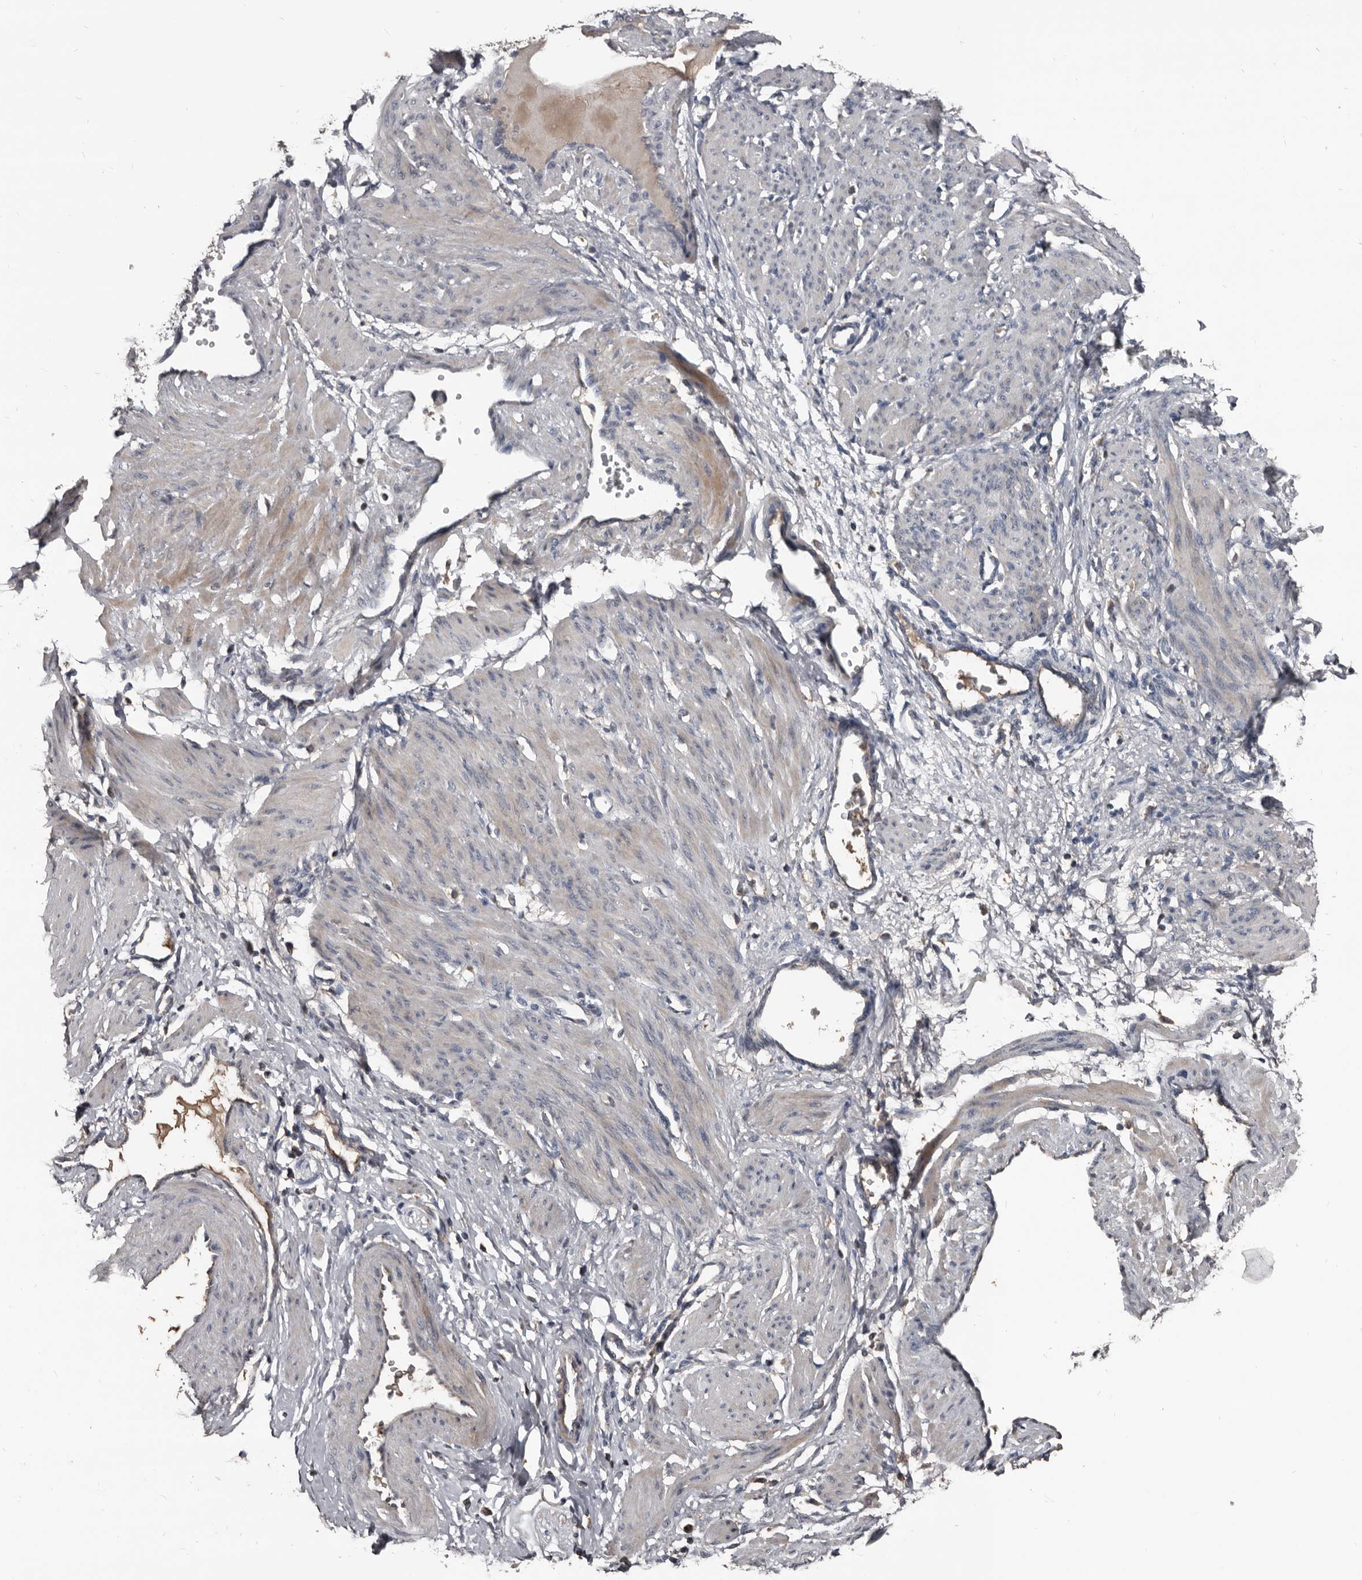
{"staining": {"intensity": "weak", "quantity": "<25%", "location": "cytoplasmic/membranous"}, "tissue": "smooth muscle", "cell_type": "Smooth muscle cells", "image_type": "normal", "snomed": [{"axis": "morphology", "description": "Normal tissue, NOS"}, {"axis": "topography", "description": "Endometrium"}], "caption": "A high-resolution image shows IHC staining of normal smooth muscle, which exhibits no significant expression in smooth muscle cells.", "gene": "GREB1", "patient": {"sex": "female", "age": 33}}